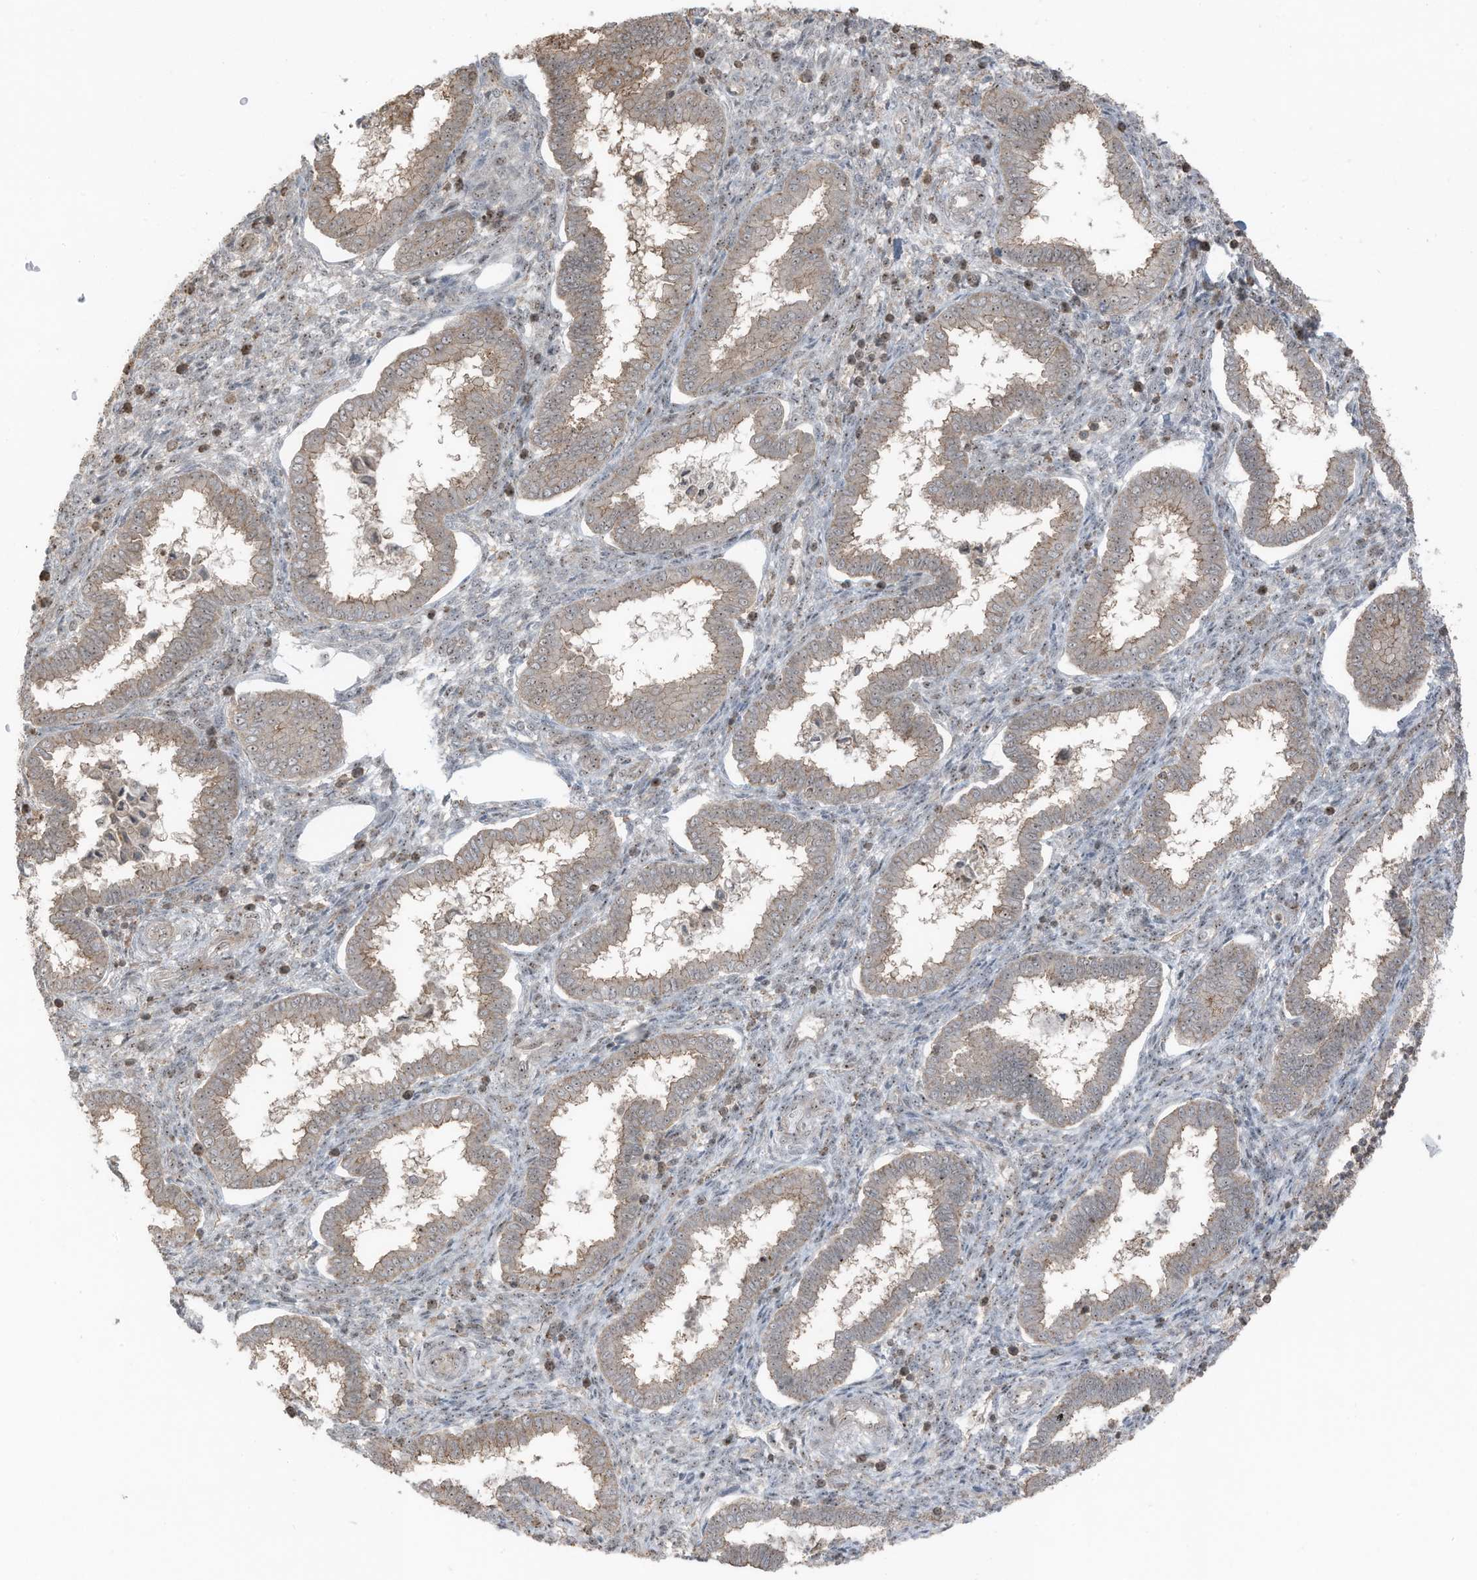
{"staining": {"intensity": "moderate", "quantity": "25%-75%", "location": "nuclear"}, "tissue": "endometrium", "cell_type": "Cells in endometrial stroma", "image_type": "normal", "snomed": [{"axis": "morphology", "description": "Normal tissue, NOS"}, {"axis": "topography", "description": "Endometrium"}], "caption": "Normal endometrium was stained to show a protein in brown. There is medium levels of moderate nuclear positivity in about 25%-75% of cells in endometrial stroma. (Stains: DAB in brown, nuclei in blue, Microscopy: brightfield microscopy at high magnification).", "gene": "UTP3", "patient": {"sex": "female", "age": 24}}